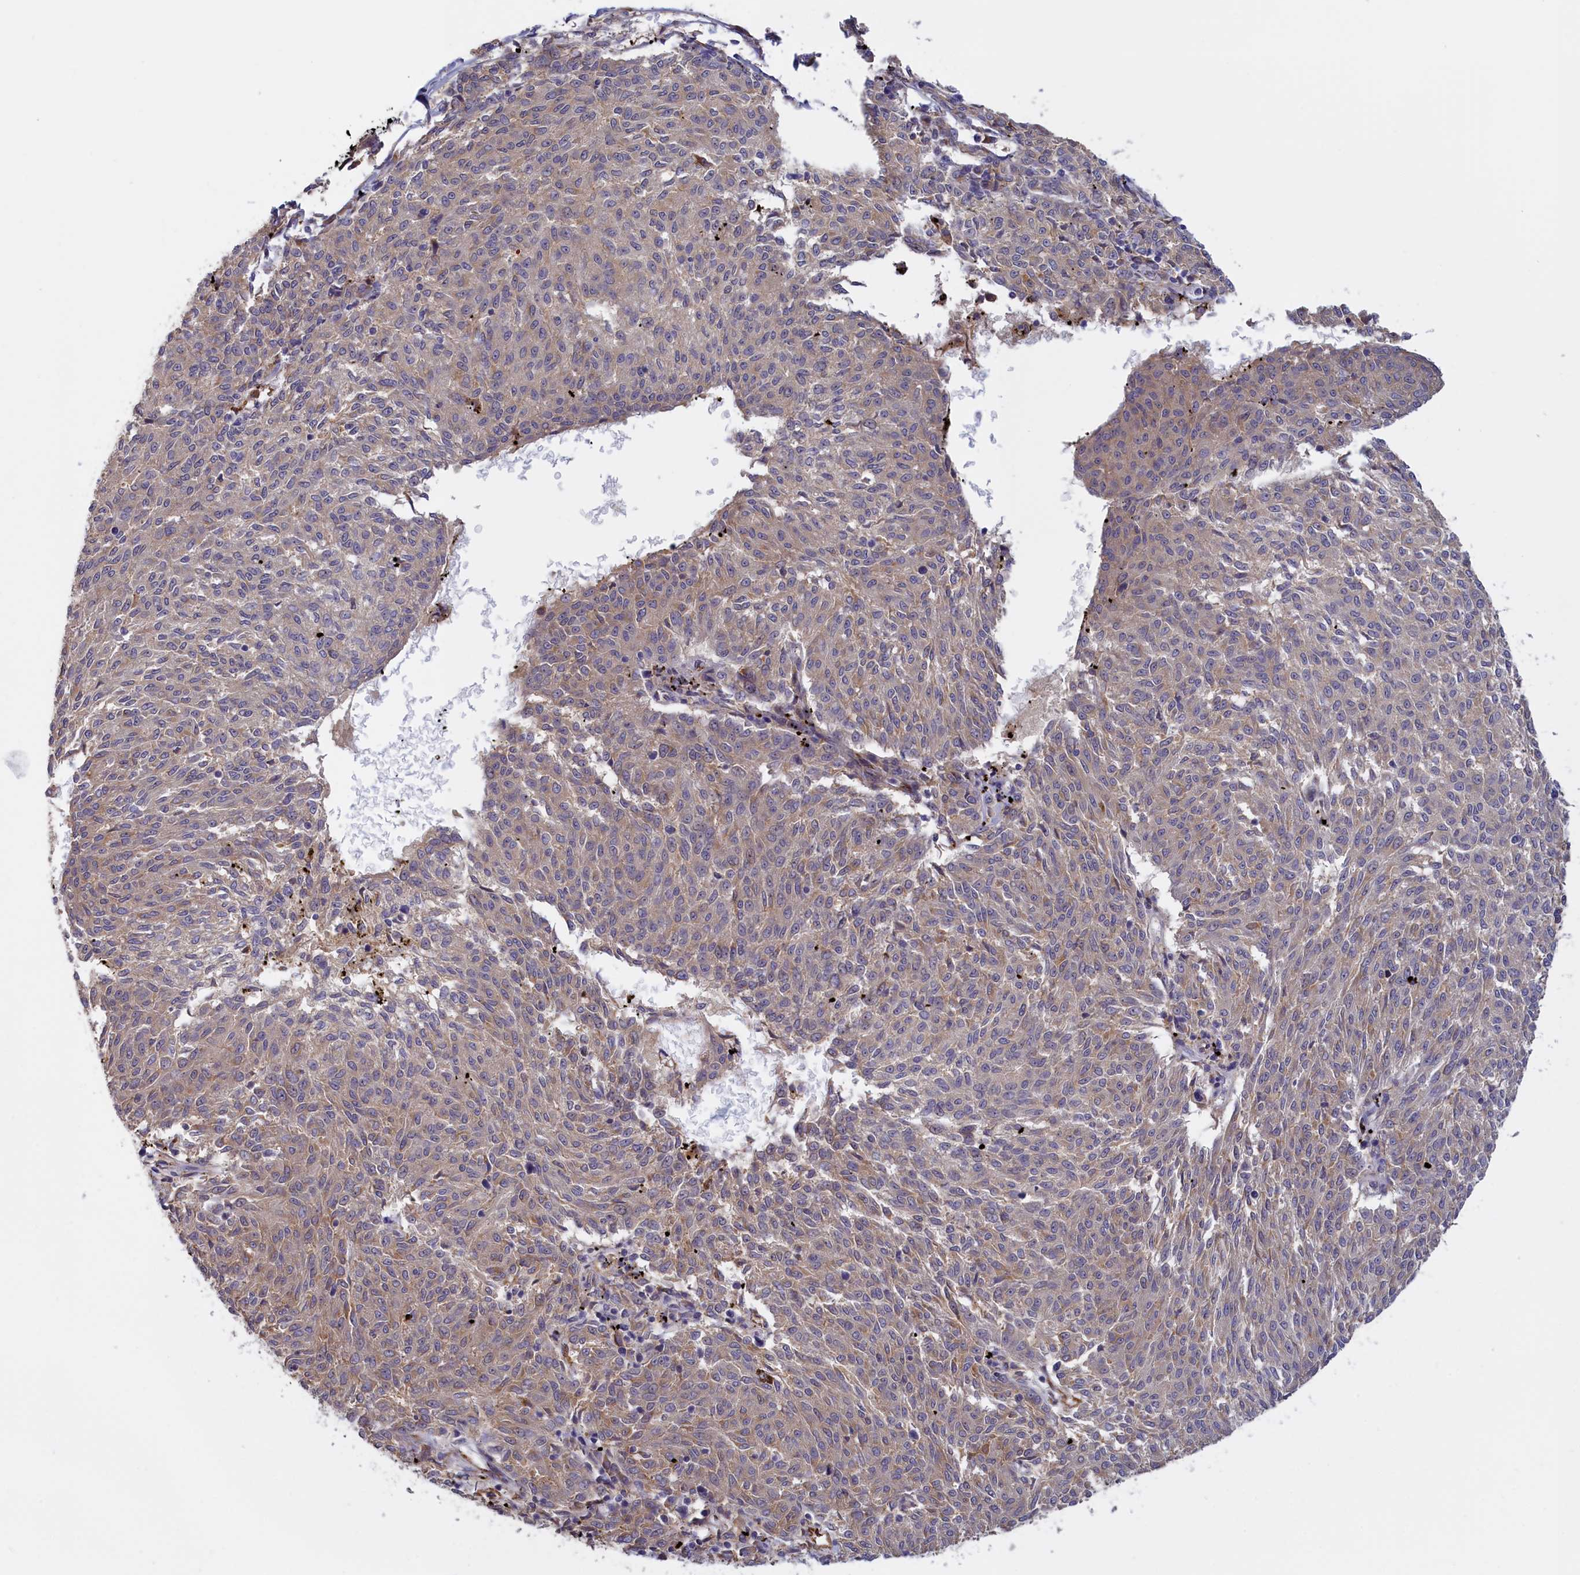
{"staining": {"intensity": "weak", "quantity": "25%-75%", "location": "cytoplasmic/membranous"}, "tissue": "melanoma", "cell_type": "Tumor cells", "image_type": "cancer", "snomed": [{"axis": "morphology", "description": "Malignant melanoma, NOS"}, {"axis": "topography", "description": "Skin"}], "caption": "The micrograph reveals staining of malignant melanoma, revealing weak cytoplasmic/membranous protein positivity (brown color) within tumor cells.", "gene": "COL19A1", "patient": {"sex": "female", "age": 72}}